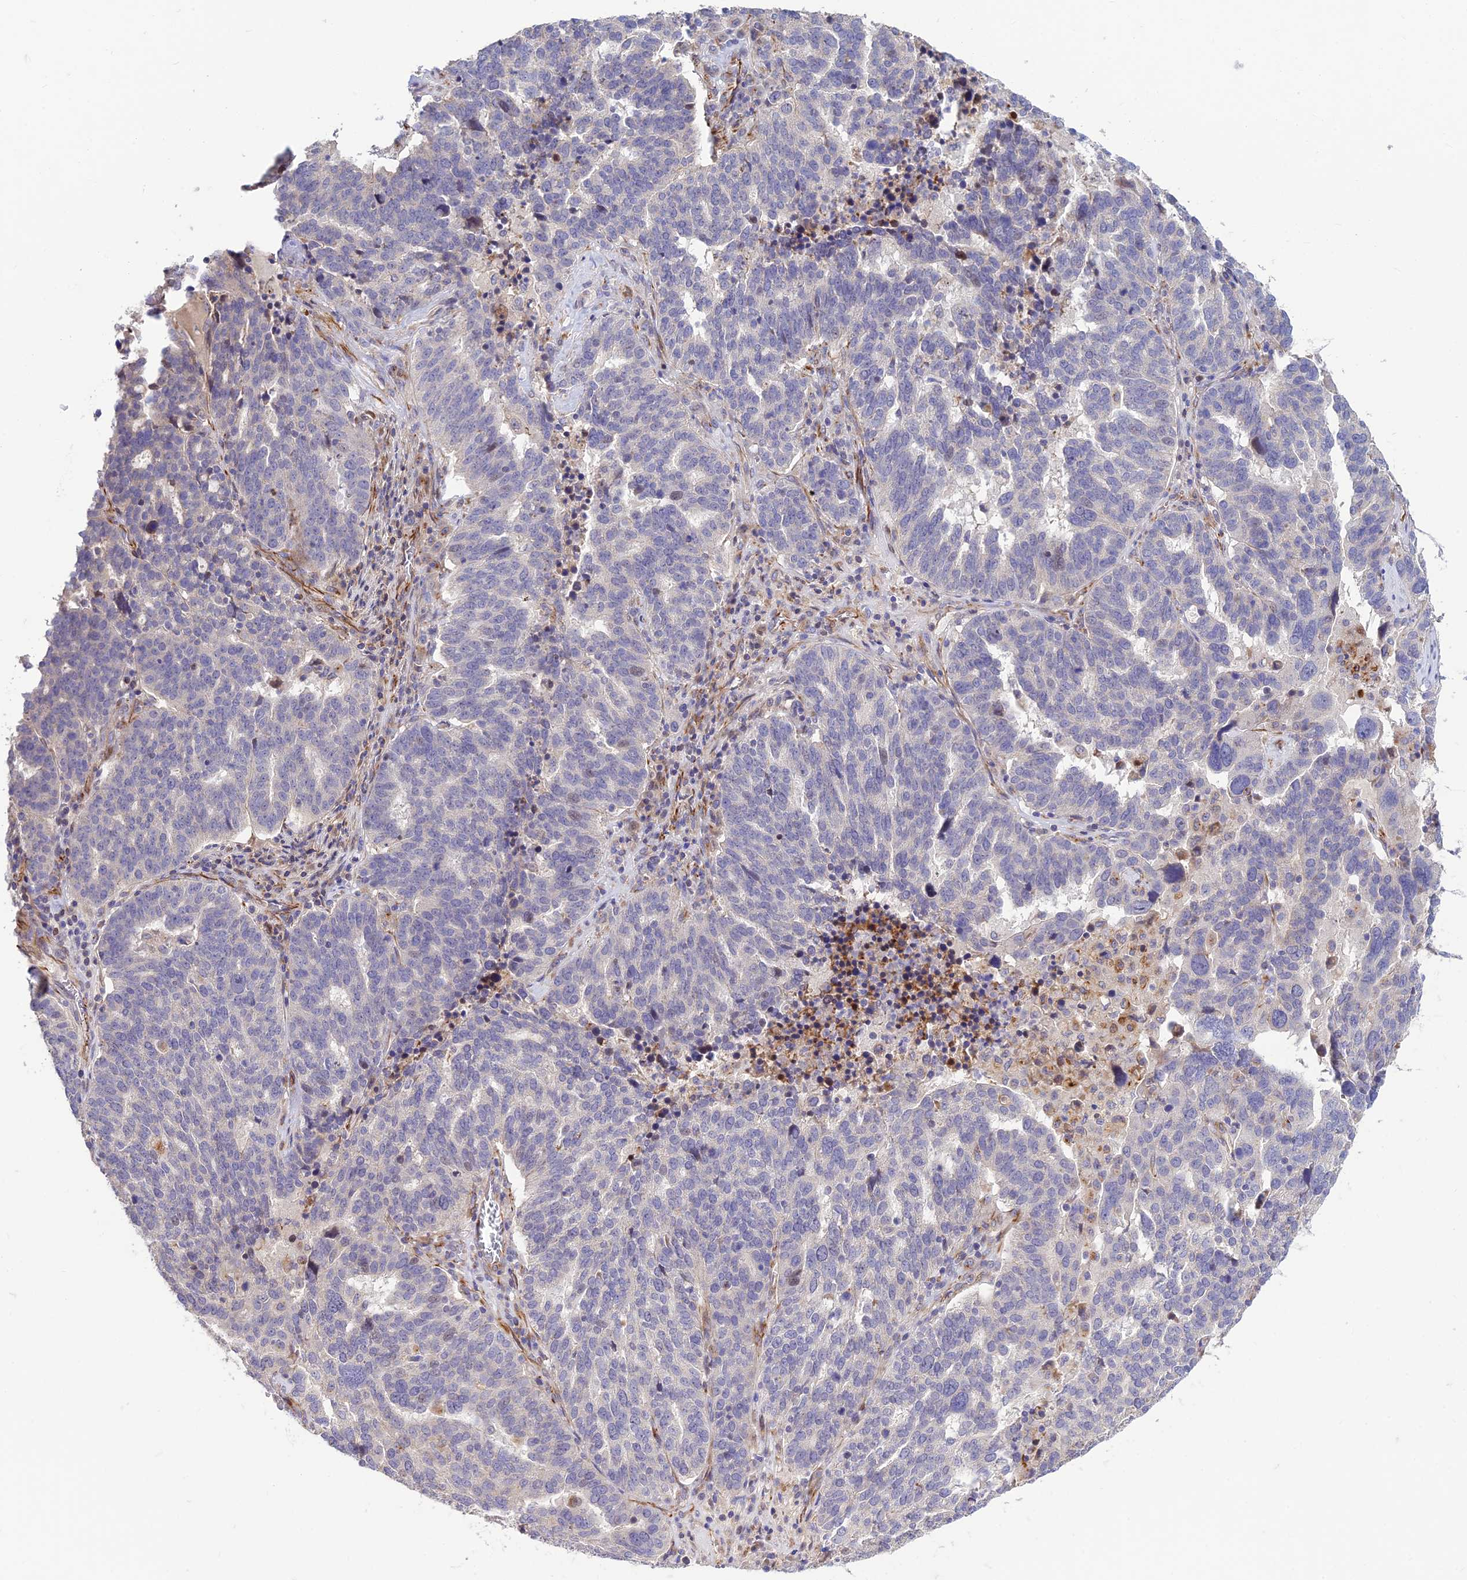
{"staining": {"intensity": "negative", "quantity": "none", "location": "none"}, "tissue": "ovarian cancer", "cell_type": "Tumor cells", "image_type": "cancer", "snomed": [{"axis": "morphology", "description": "Cystadenocarcinoma, serous, NOS"}, {"axis": "topography", "description": "Ovary"}], "caption": "Immunohistochemistry photomicrograph of ovarian cancer stained for a protein (brown), which displays no expression in tumor cells. Nuclei are stained in blue.", "gene": "ST8SIA5", "patient": {"sex": "female", "age": 59}}